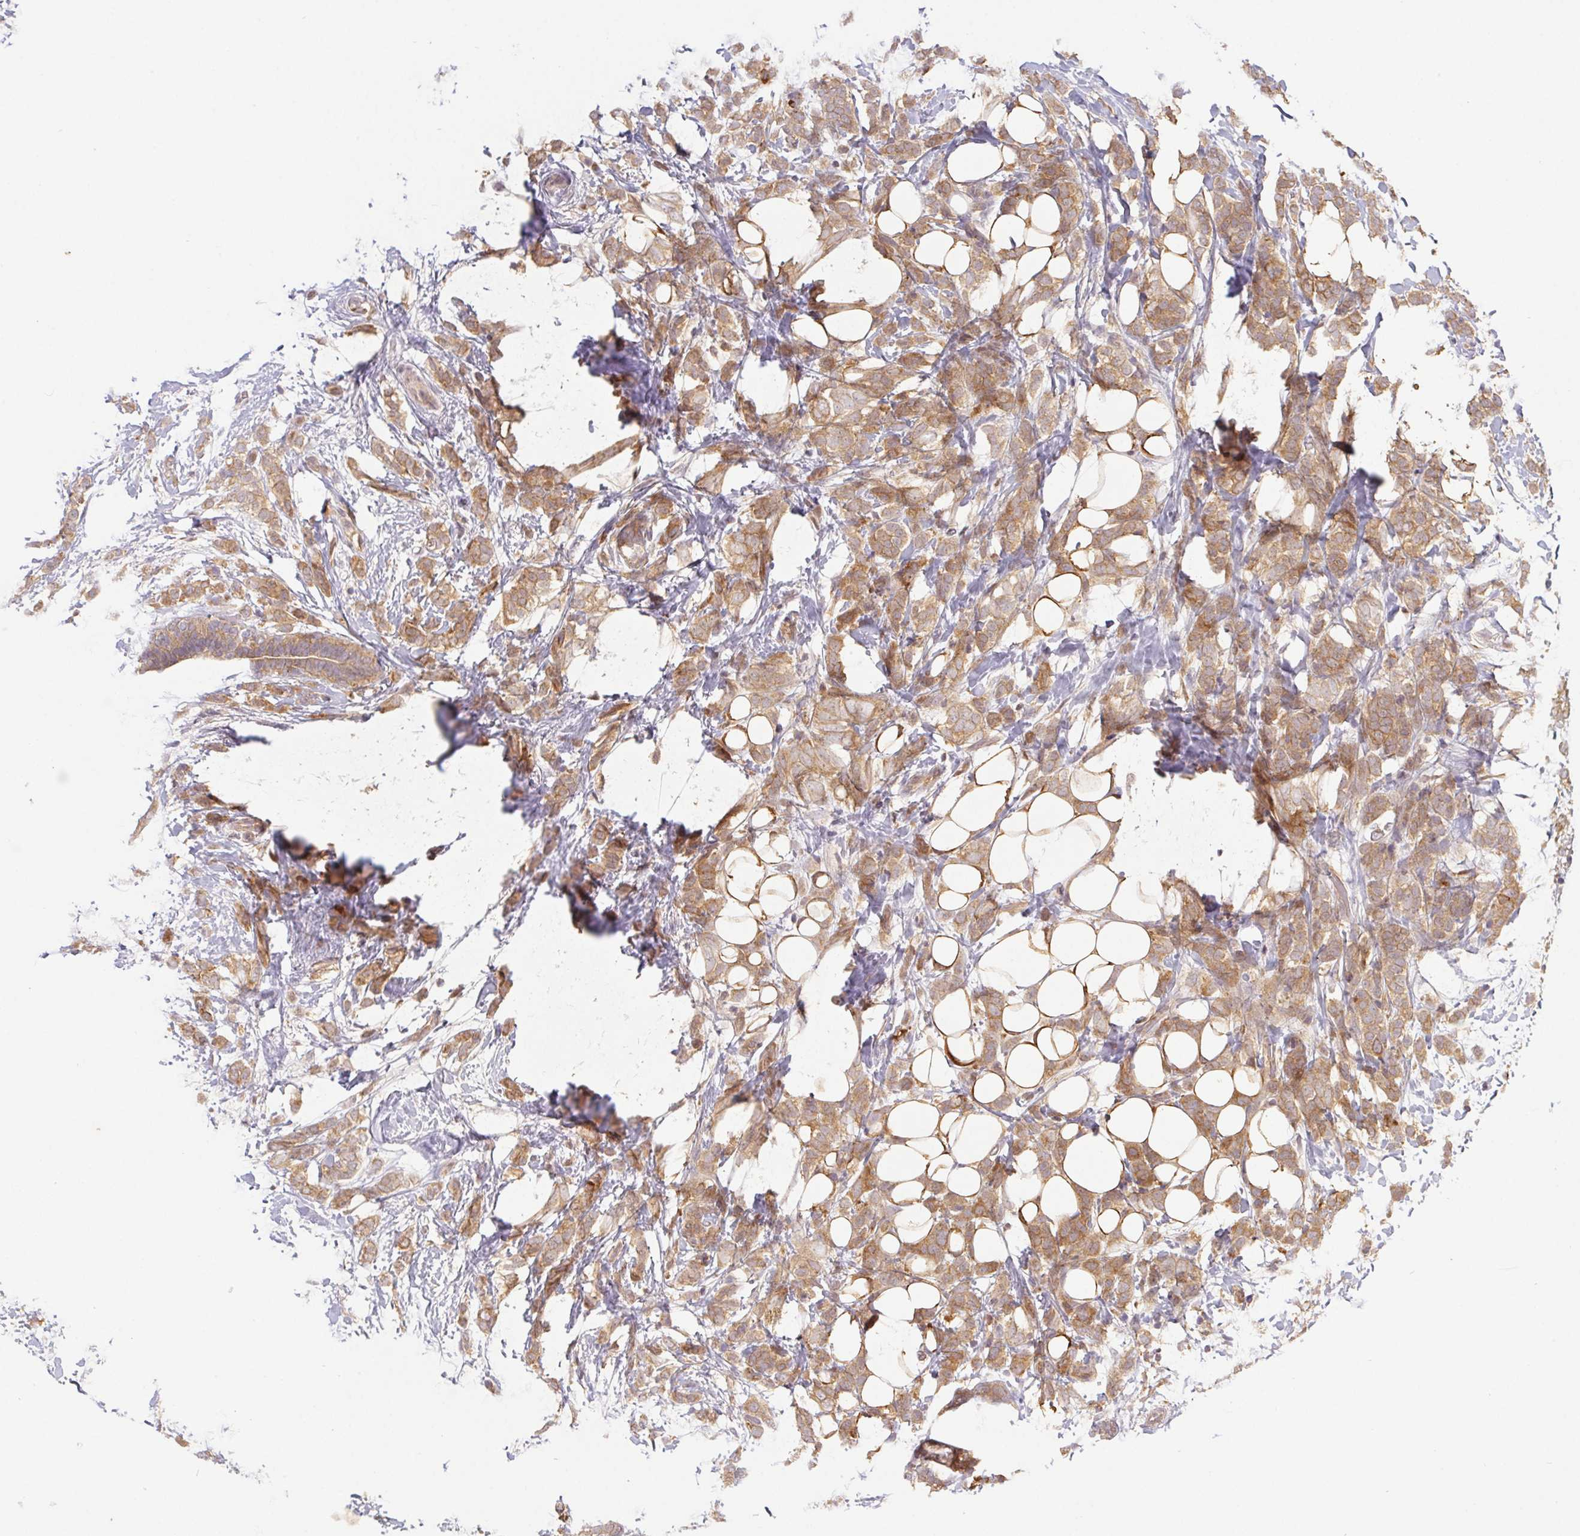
{"staining": {"intensity": "moderate", "quantity": ">75%", "location": "cytoplasmic/membranous"}, "tissue": "breast cancer", "cell_type": "Tumor cells", "image_type": "cancer", "snomed": [{"axis": "morphology", "description": "Lobular carcinoma"}, {"axis": "topography", "description": "Breast"}], "caption": "Breast cancer (lobular carcinoma) stained with DAB immunohistochemistry reveals medium levels of moderate cytoplasmic/membranous positivity in about >75% of tumor cells. Nuclei are stained in blue.", "gene": "MTHFD1", "patient": {"sex": "female", "age": 49}}